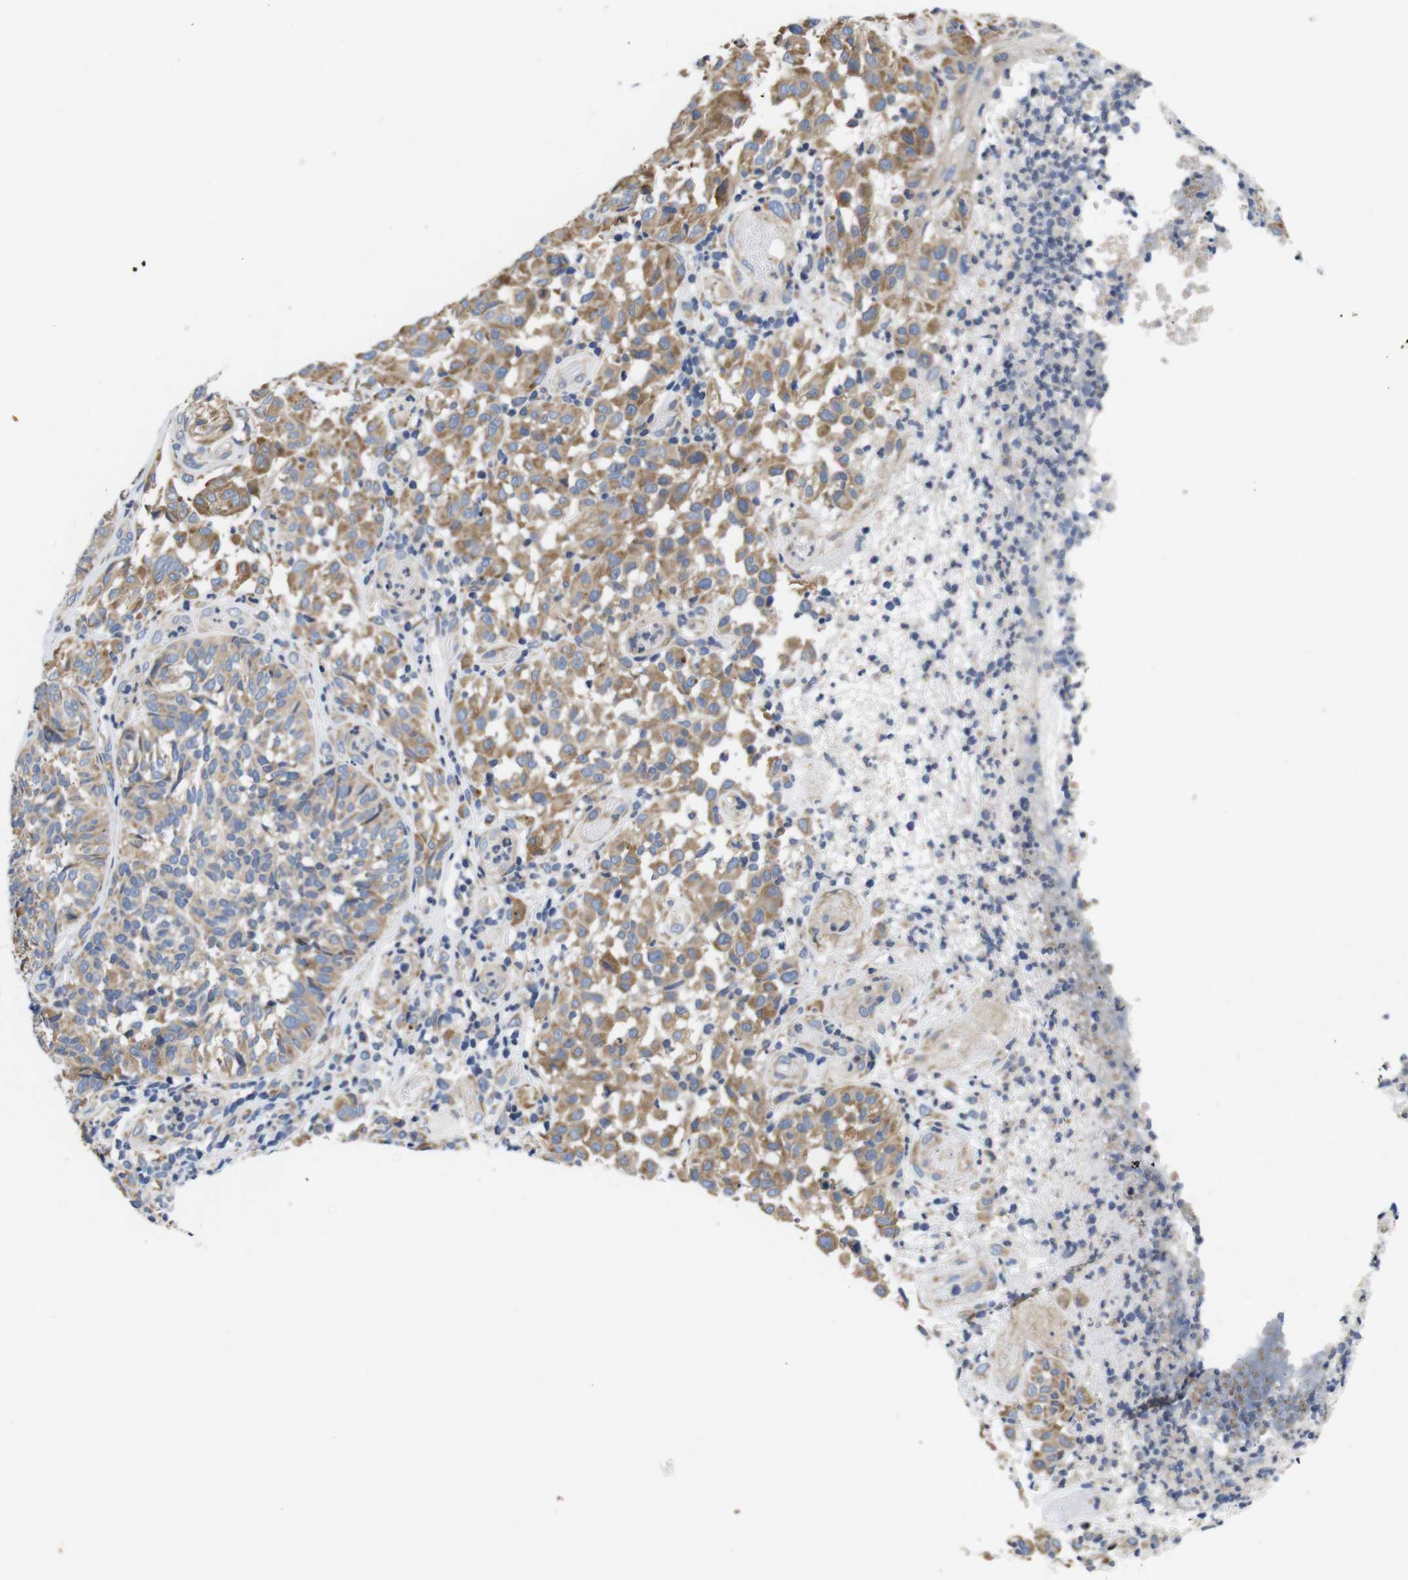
{"staining": {"intensity": "moderate", "quantity": ">75%", "location": "cytoplasmic/membranous"}, "tissue": "melanoma", "cell_type": "Tumor cells", "image_type": "cancer", "snomed": [{"axis": "morphology", "description": "Malignant melanoma, NOS"}, {"axis": "topography", "description": "Skin"}], "caption": "Protein positivity by IHC reveals moderate cytoplasmic/membranous staining in approximately >75% of tumor cells in malignant melanoma.", "gene": "MARCHF7", "patient": {"sex": "female", "age": 46}}